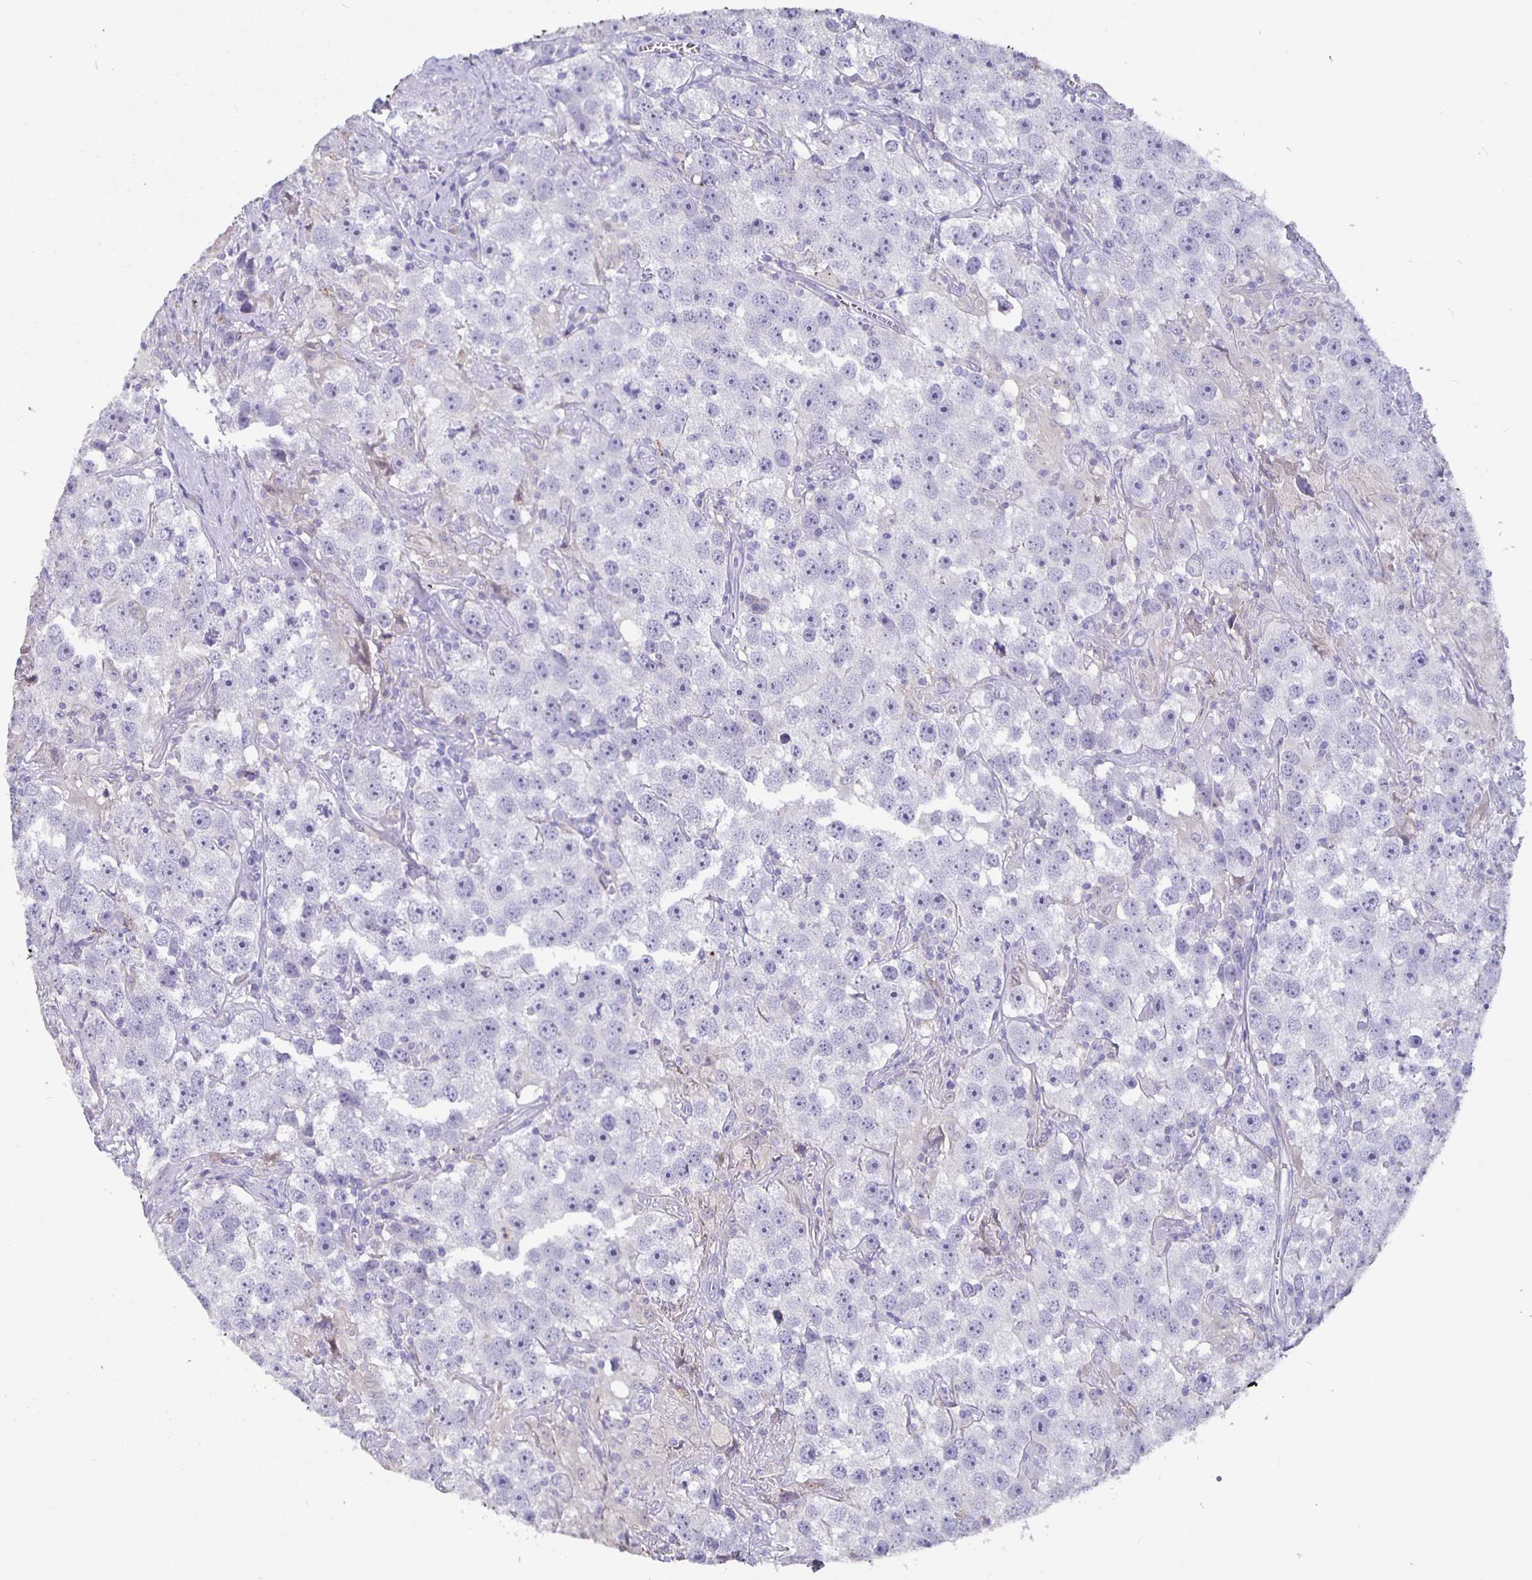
{"staining": {"intensity": "negative", "quantity": "none", "location": "none"}, "tissue": "testis cancer", "cell_type": "Tumor cells", "image_type": "cancer", "snomed": [{"axis": "morphology", "description": "Seminoma, NOS"}, {"axis": "topography", "description": "Testis"}], "caption": "High magnification brightfield microscopy of testis seminoma stained with DAB (brown) and counterstained with hematoxylin (blue): tumor cells show no significant staining.", "gene": "GPX4", "patient": {"sex": "male", "age": 49}}